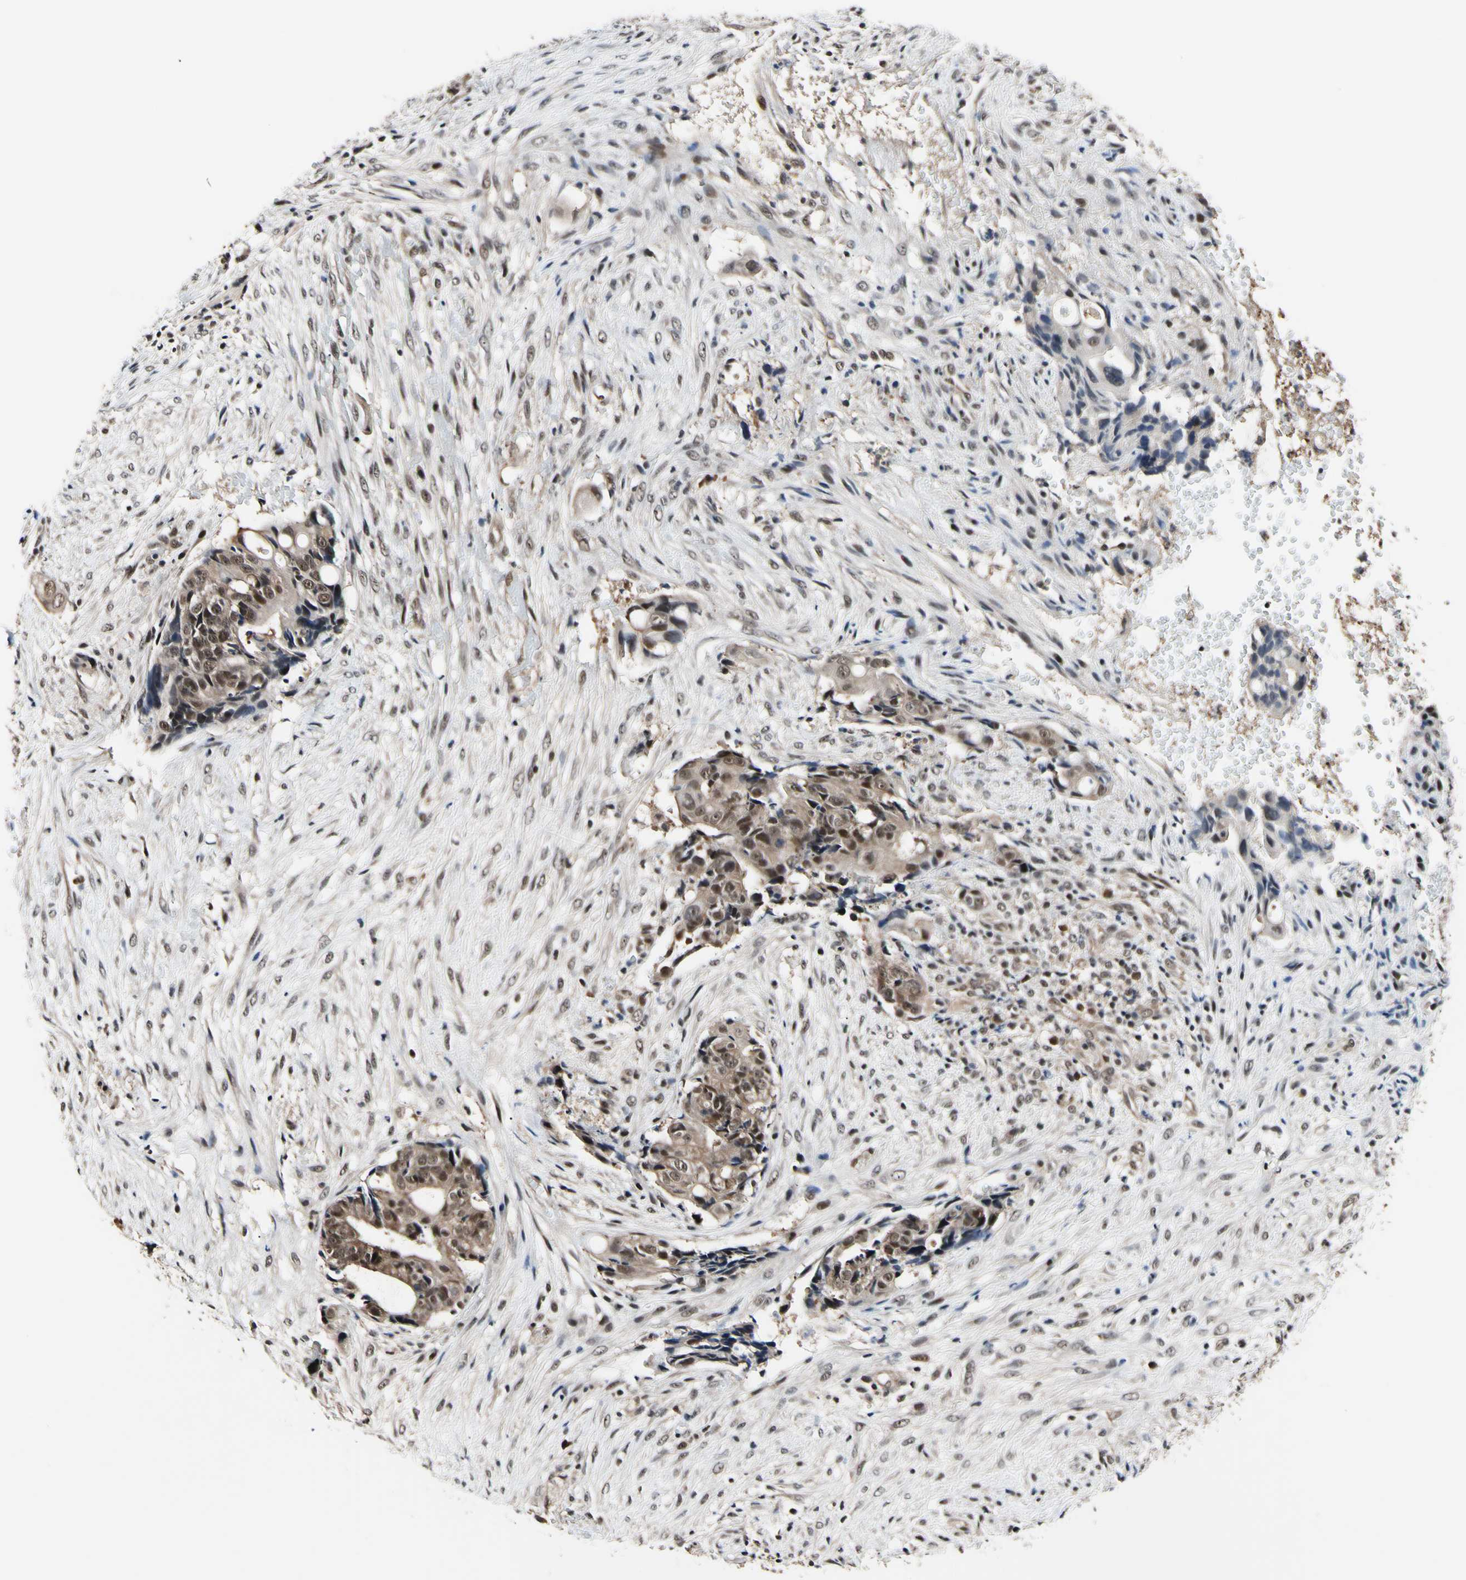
{"staining": {"intensity": "weak", "quantity": ">75%", "location": "cytoplasmic/membranous,nuclear"}, "tissue": "colorectal cancer", "cell_type": "Tumor cells", "image_type": "cancer", "snomed": [{"axis": "morphology", "description": "Adenocarcinoma, NOS"}, {"axis": "topography", "description": "Colon"}], "caption": "Colorectal cancer (adenocarcinoma) tissue displays weak cytoplasmic/membranous and nuclear staining in approximately >75% of tumor cells, visualized by immunohistochemistry.", "gene": "PSMD10", "patient": {"sex": "female", "age": 57}}